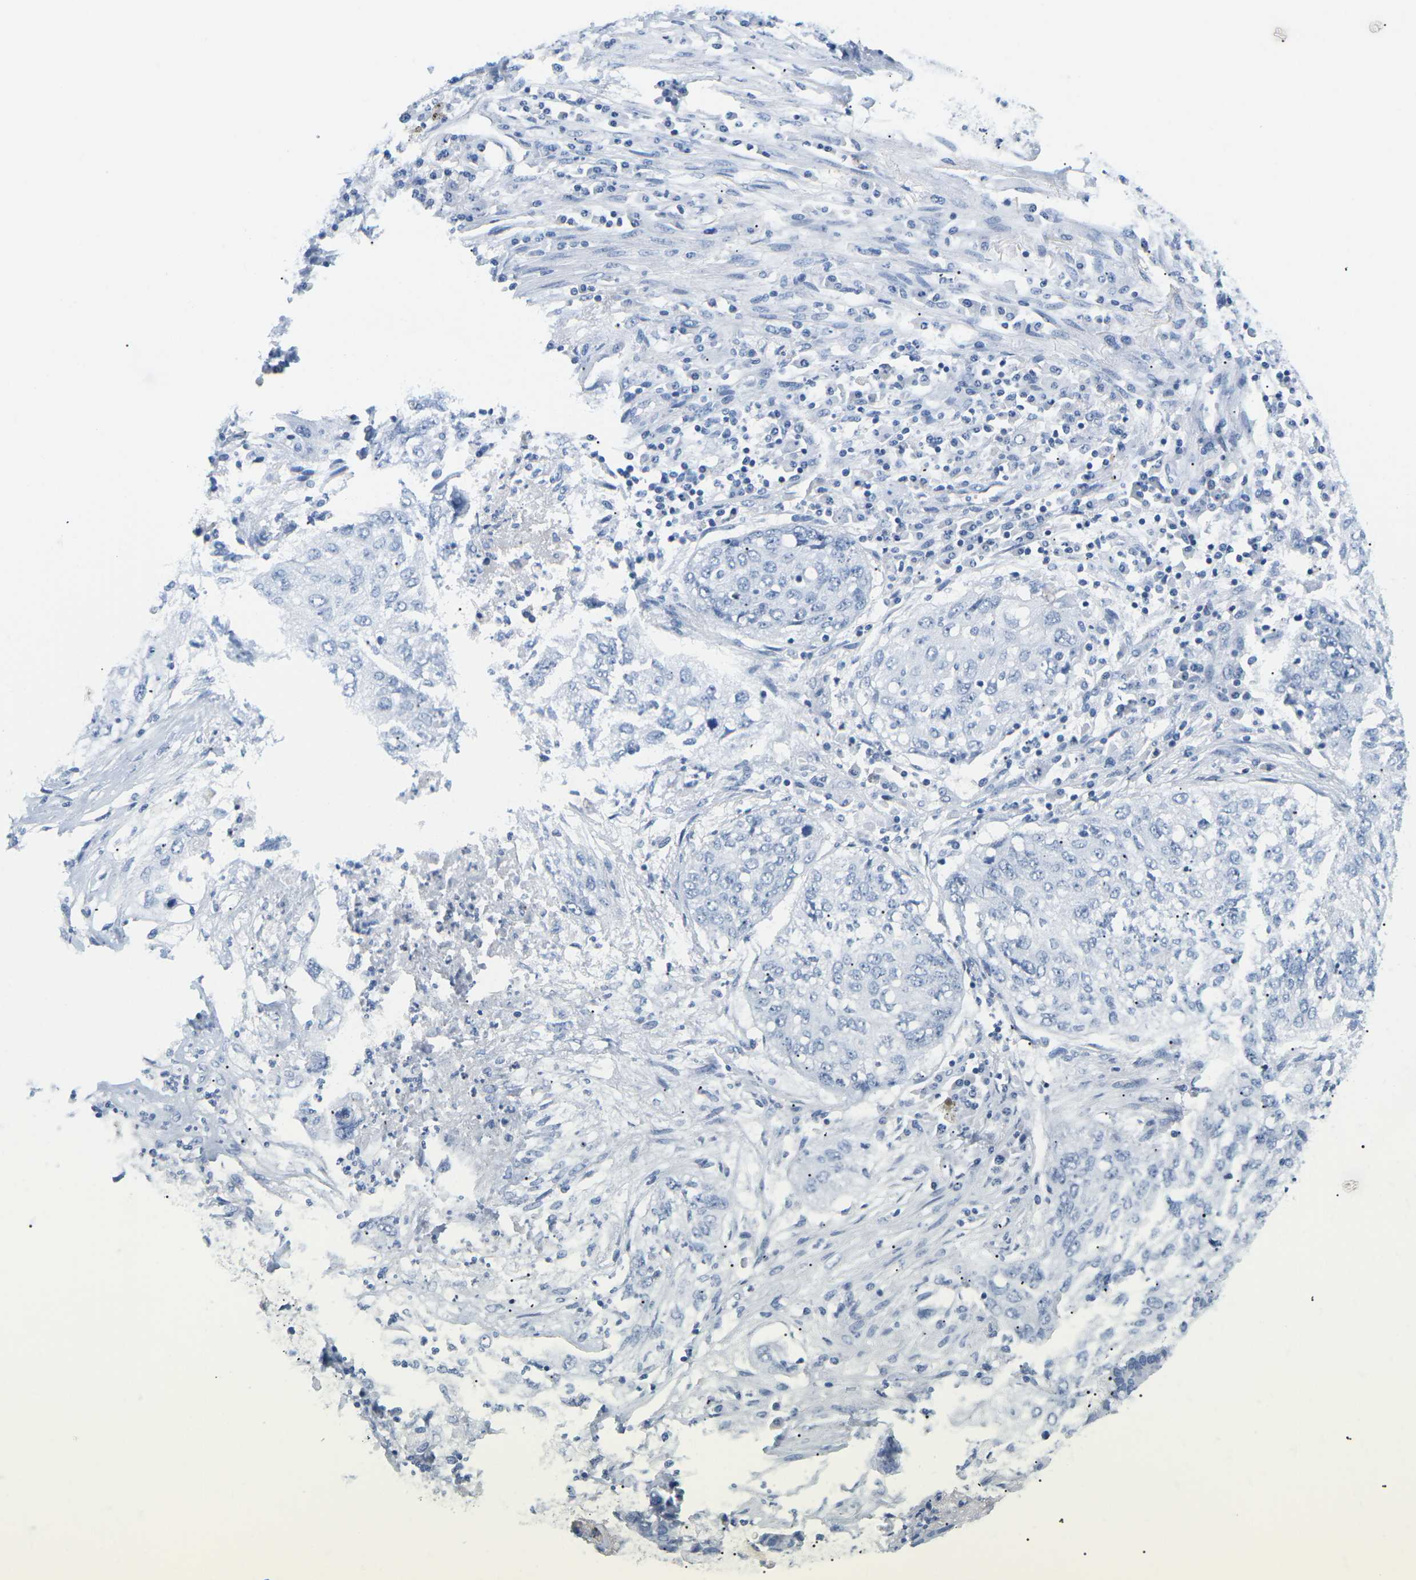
{"staining": {"intensity": "negative", "quantity": "none", "location": "none"}, "tissue": "lung cancer", "cell_type": "Tumor cells", "image_type": "cancer", "snomed": [{"axis": "morphology", "description": "Squamous cell carcinoma, NOS"}, {"axis": "topography", "description": "Lung"}], "caption": "A micrograph of lung cancer stained for a protein displays no brown staining in tumor cells. Nuclei are stained in blue.", "gene": "APOB", "patient": {"sex": "female", "age": 63}}